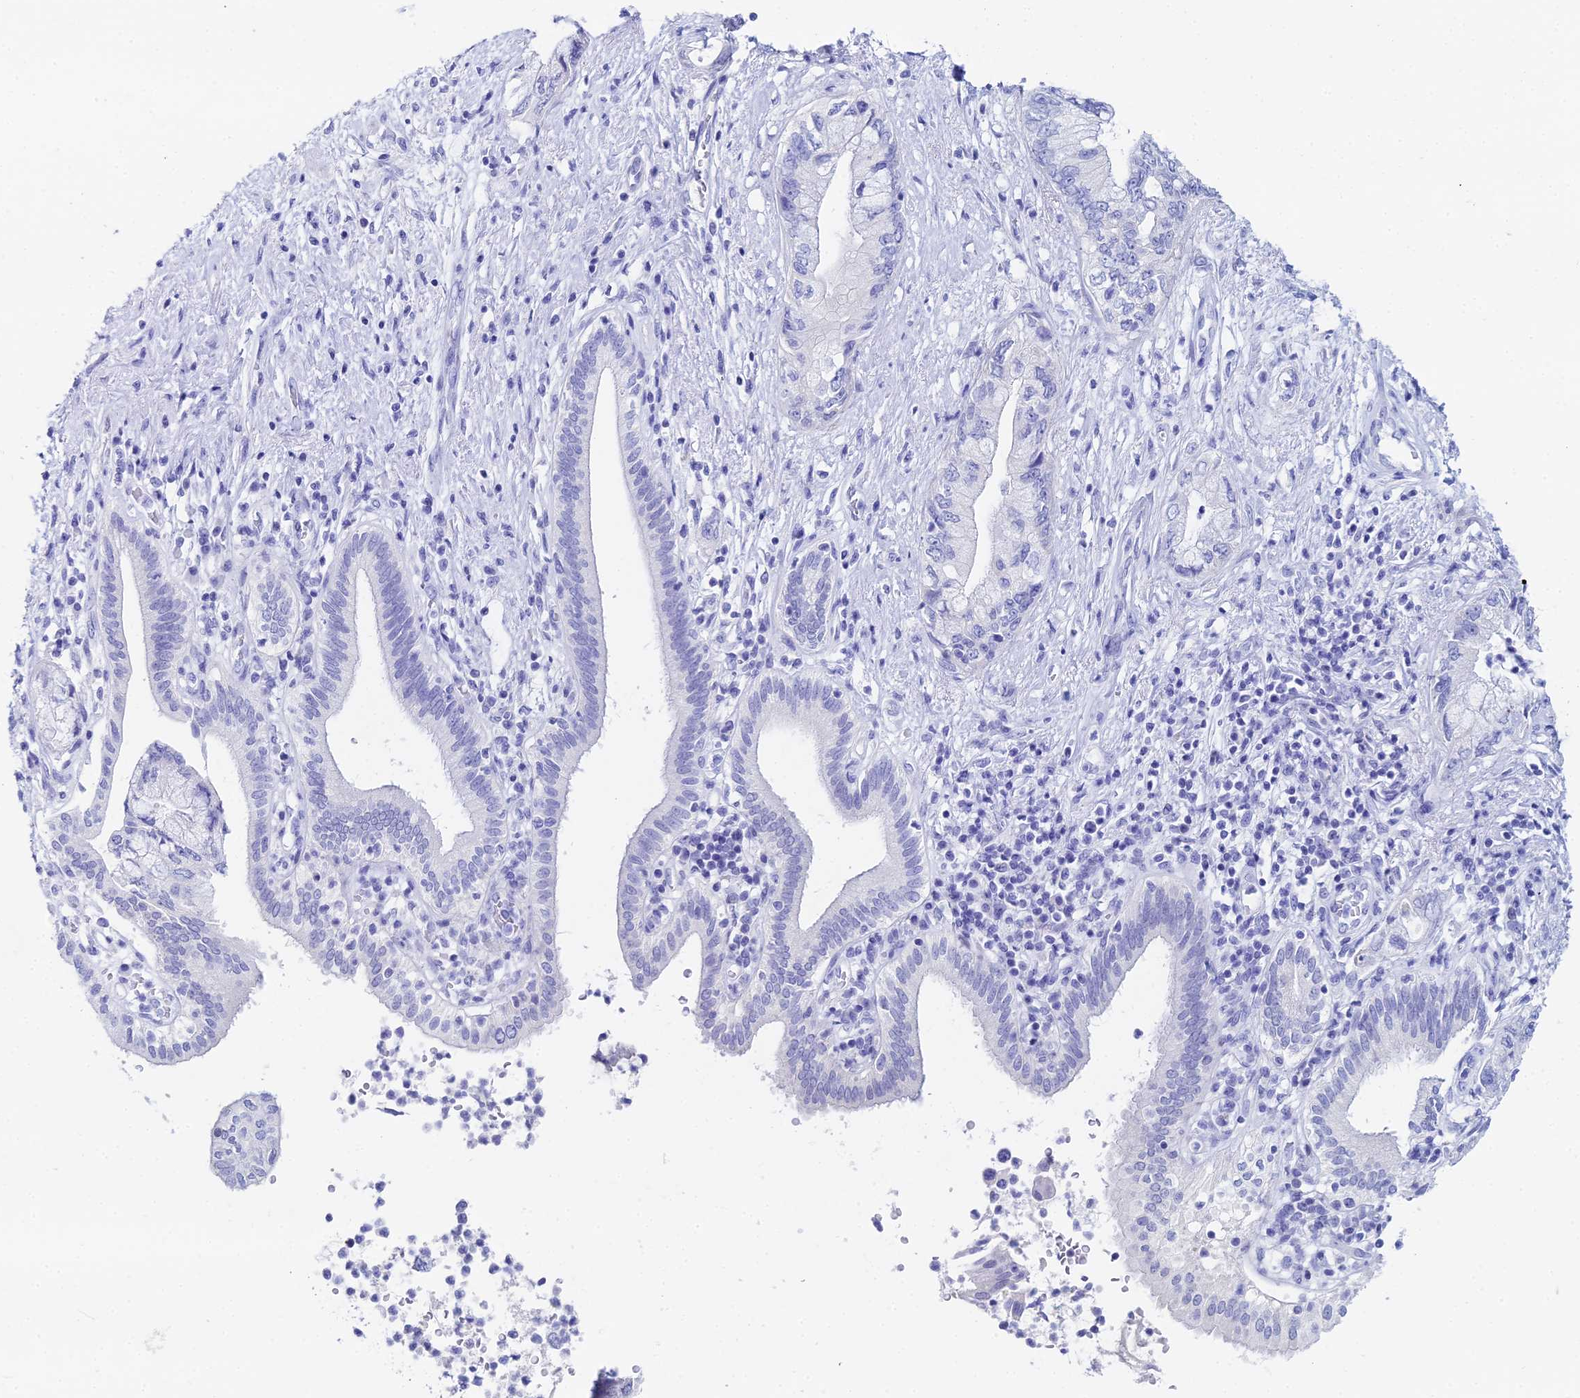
{"staining": {"intensity": "negative", "quantity": "none", "location": "none"}, "tissue": "pancreatic cancer", "cell_type": "Tumor cells", "image_type": "cancer", "snomed": [{"axis": "morphology", "description": "Adenocarcinoma, NOS"}, {"axis": "topography", "description": "Pancreas"}], "caption": "High power microscopy photomicrograph of an IHC histopathology image of pancreatic cancer, revealing no significant positivity in tumor cells.", "gene": "HSPA1L", "patient": {"sex": "female", "age": 73}}